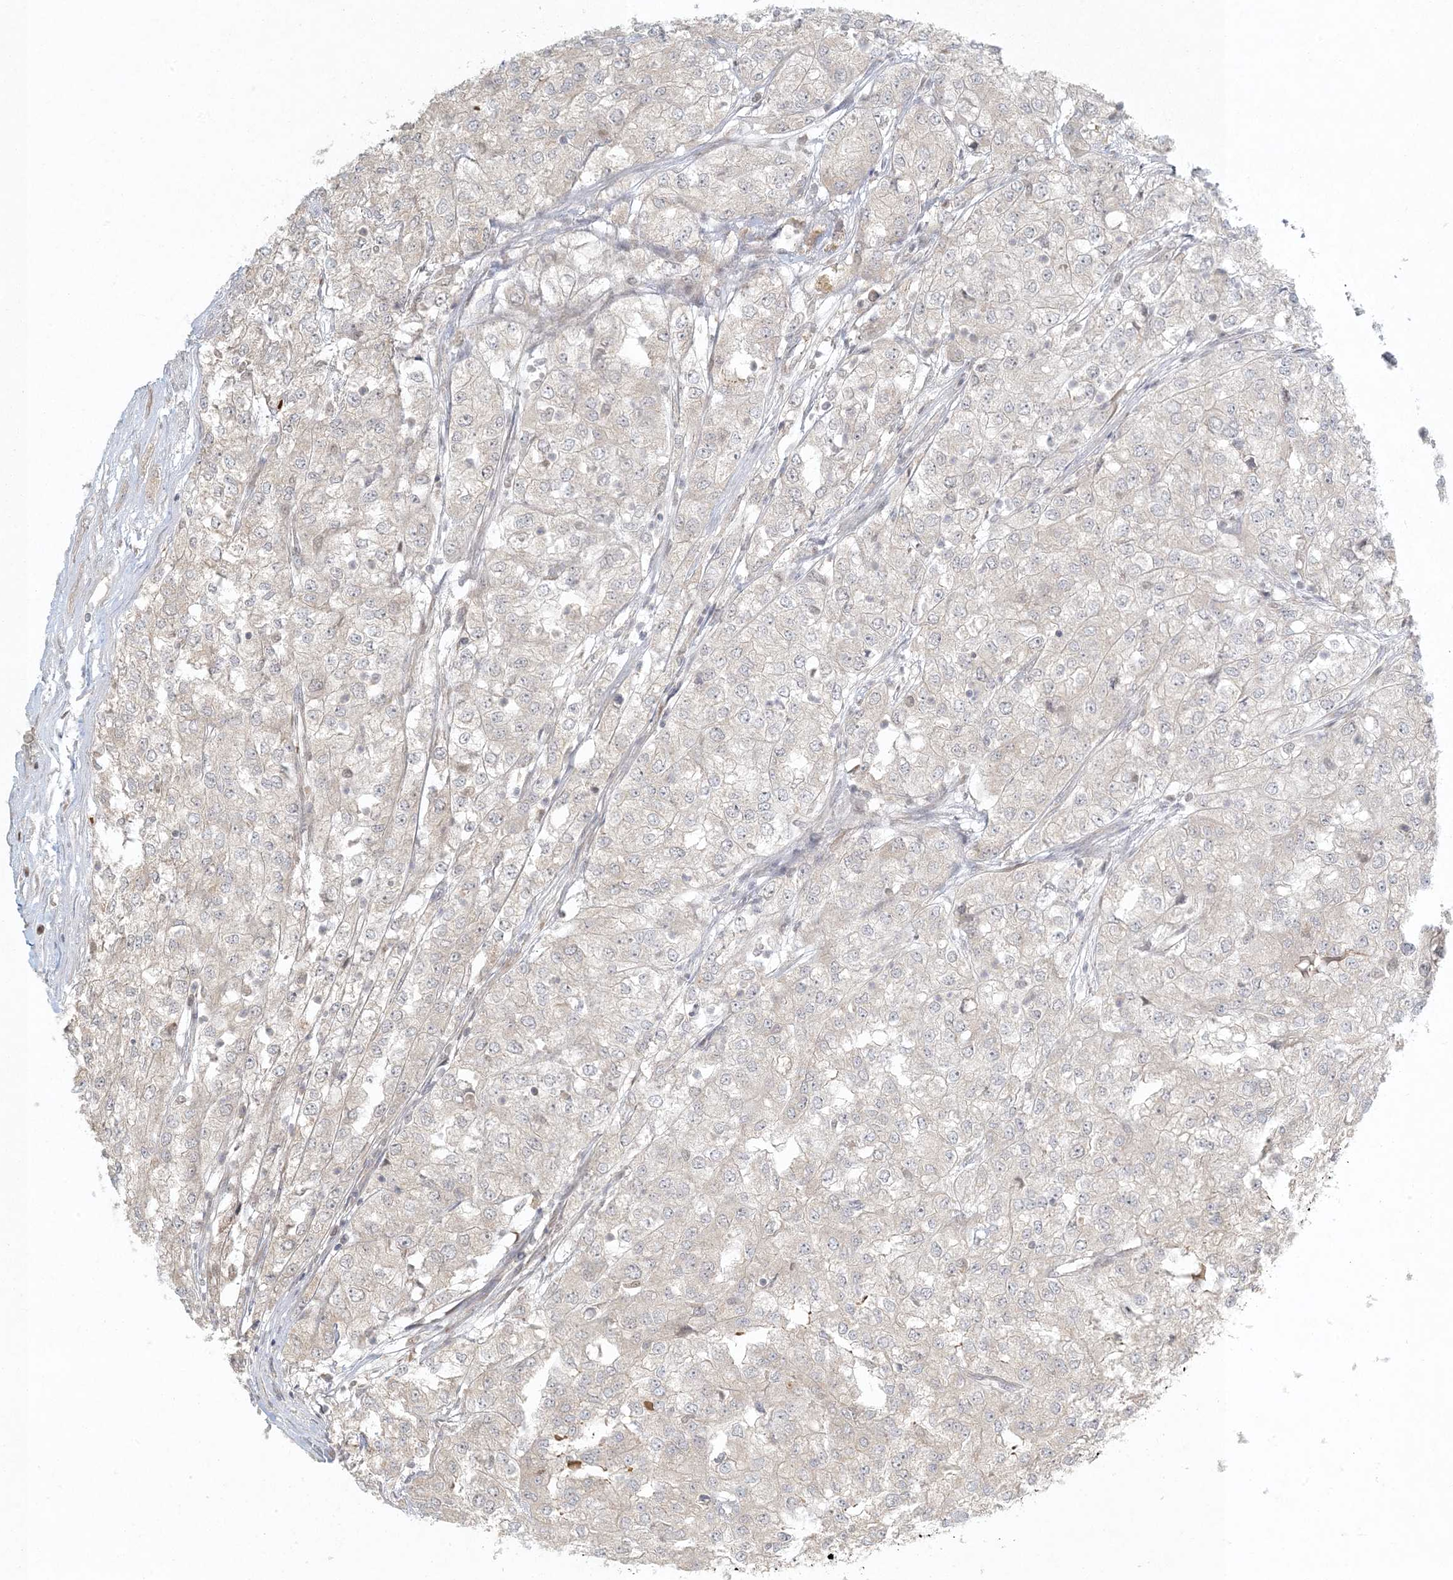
{"staining": {"intensity": "negative", "quantity": "none", "location": "none"}, "tissue": "renal cancer", "cell_type": "Tumor cells", "image_type": "cancer", "snomed": [{"axis": "morphology", "description": "Adenocarcinoma, NOS"}, {"axis": "topography", "description": "Kidney"}], "caption": "This is a photomicrograph of immunohistochemistry (IHC) staining of renal cancer (adenocarcinoma), which shows no positivity in tumor cells.", "gene": "CTDNEP1", "patient": {"sex": "female", "age": 54}}